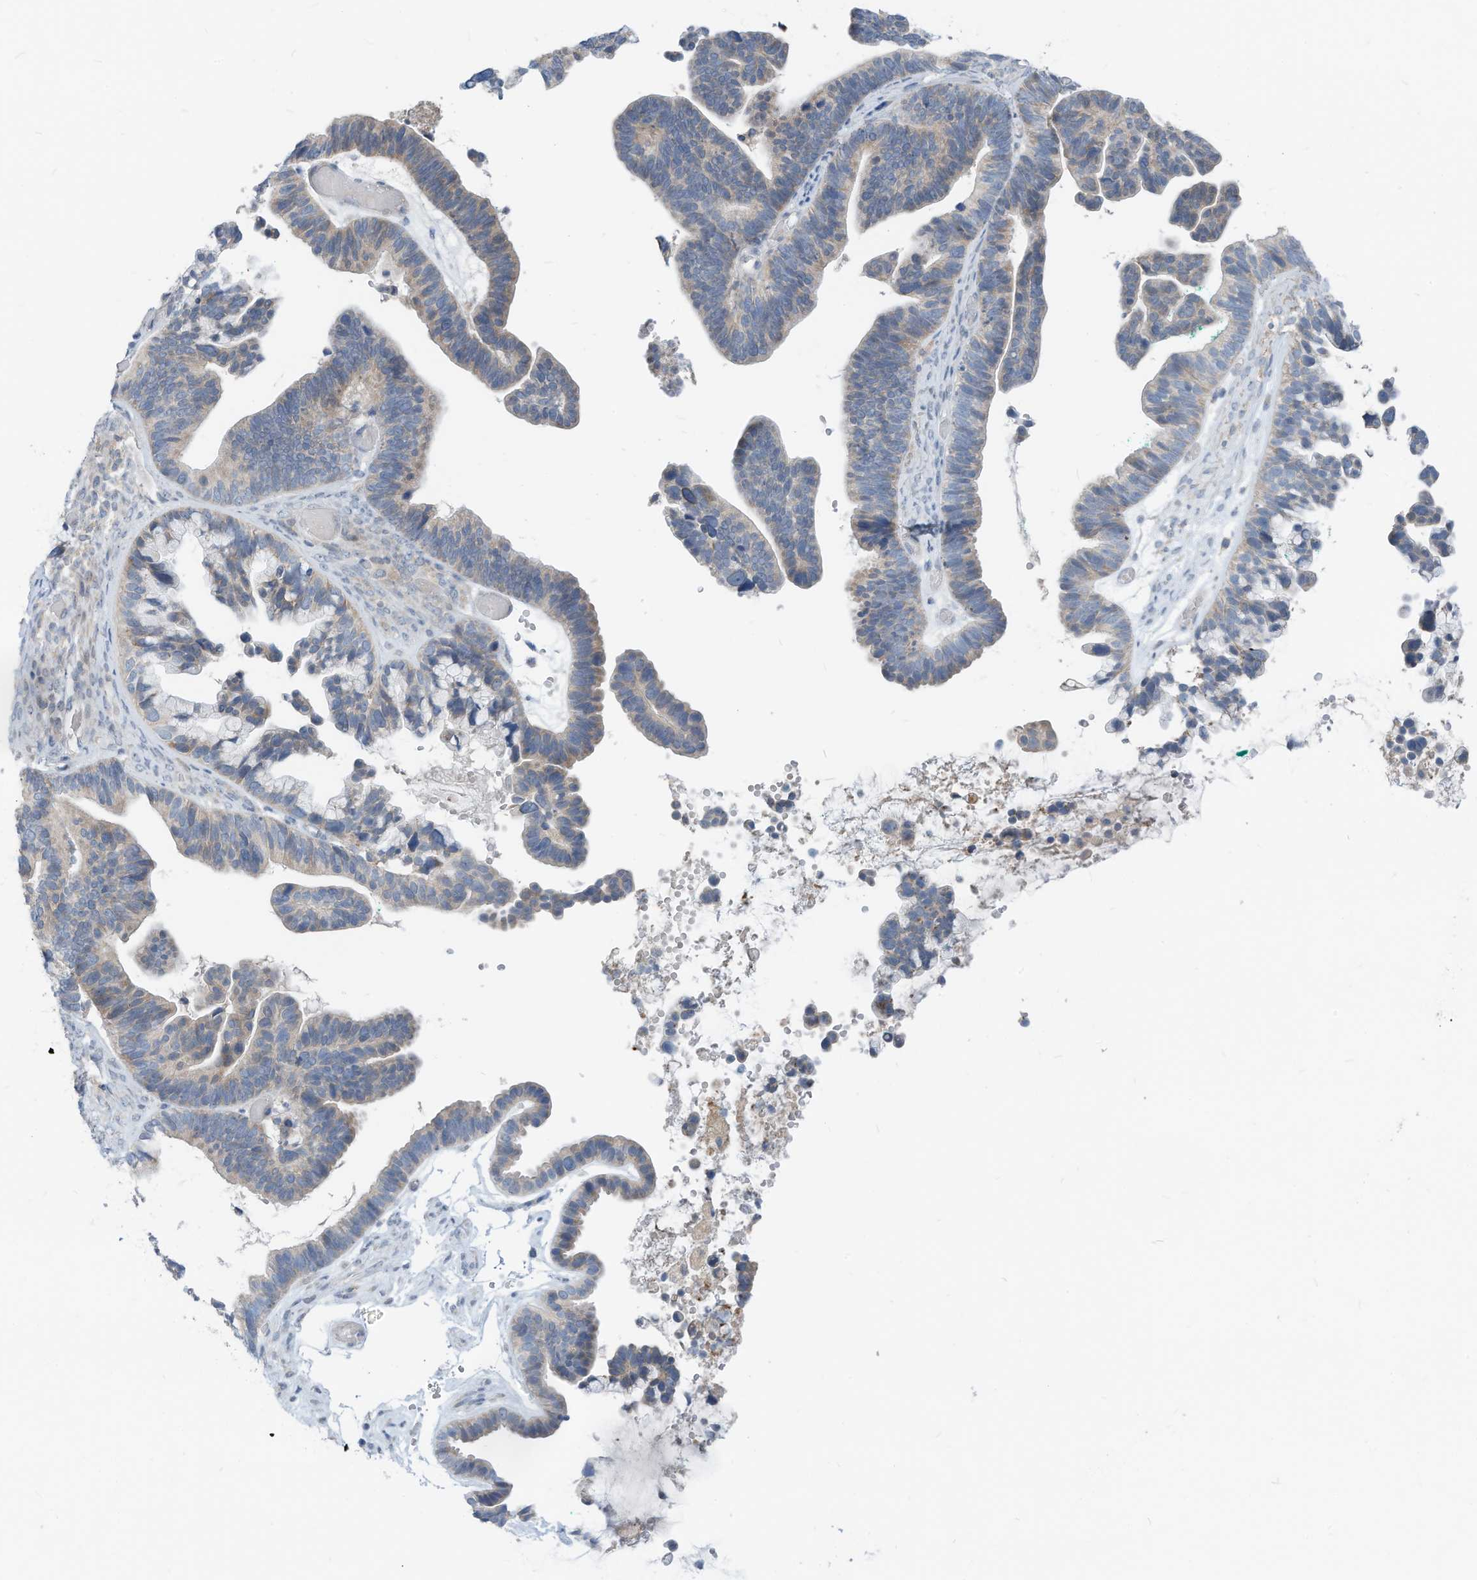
{"staining": {"intensity": "negative", "quantity": "none", "location": "none"}, "tissue": "ovarian cancer", "cell_type": "Tumor cells", "image_type": "cancer", "snomed": [{"axis": "morphology", "description": "Cystadenocarcinoma, serous, NOS"}, {"axis": "topography", "description": "Ovary"}], "caption": "An immunohistochemistry (IHC) micrograph of serous cystadenocarcinoma (ovarian) is shown. There is no staining in tumor cells of serous cystadenocarcinoma (ovarian). (DAB (3,3'-diaminobenzidine) IHC visualized using brightfield microscopy, high magnification).", "gene": "LDAH", "patient": {"sex": "female", "age": 56}}